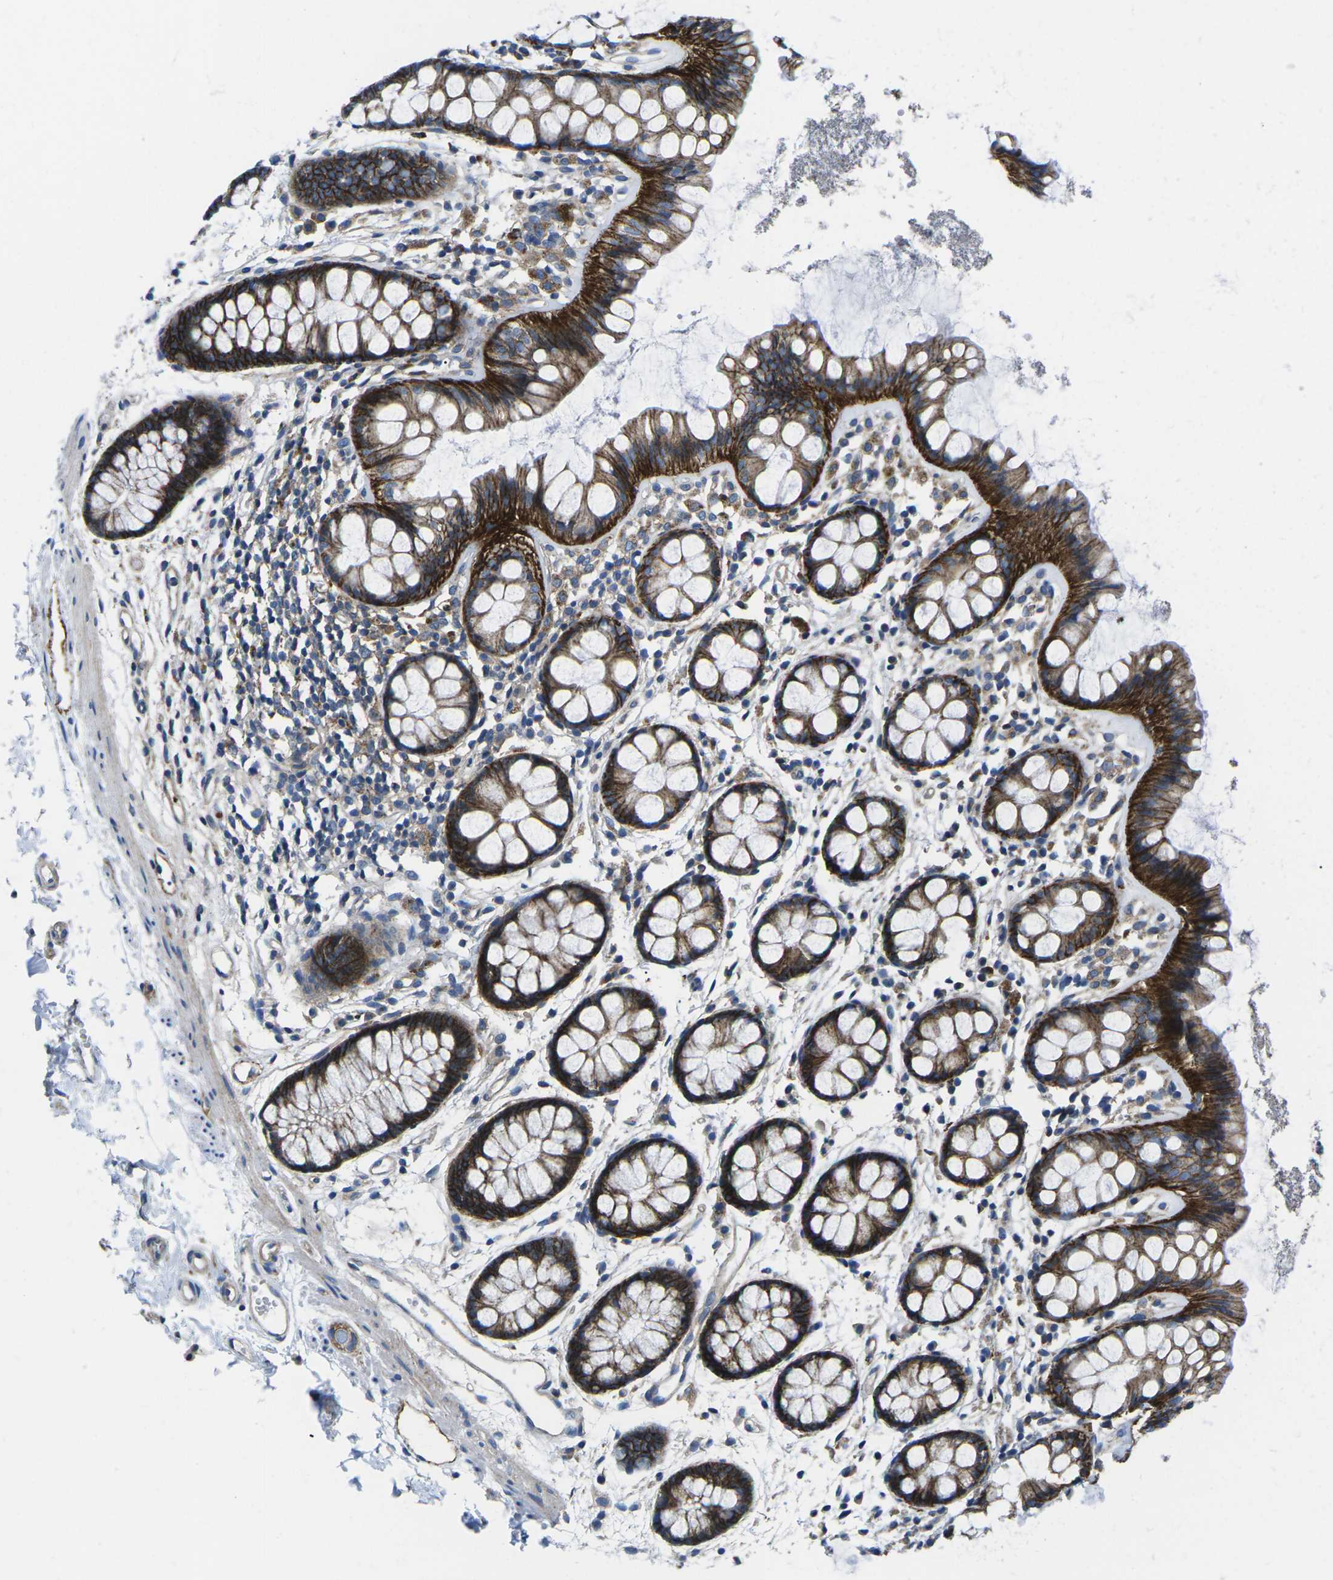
{"staining": {"intensity": "strong", "quantity": ">75%", "location": "cytoplasmic/membranous"}, "tissue": "rectum", "cell_type": "Glandular cells", "image_type": "normal", "snomed": [{"axis": "morphology", "description": "Normal tissue, NOS"}, {"axis": "topography", "description": "Rectum"}], "caption": "Glandular cells show high levels of strong cytoplasmic/membranous positivity in about >75% of cells in benign human rectum.", "gene": "DLG1", "patient": {"sex": "female", "age": 66}}